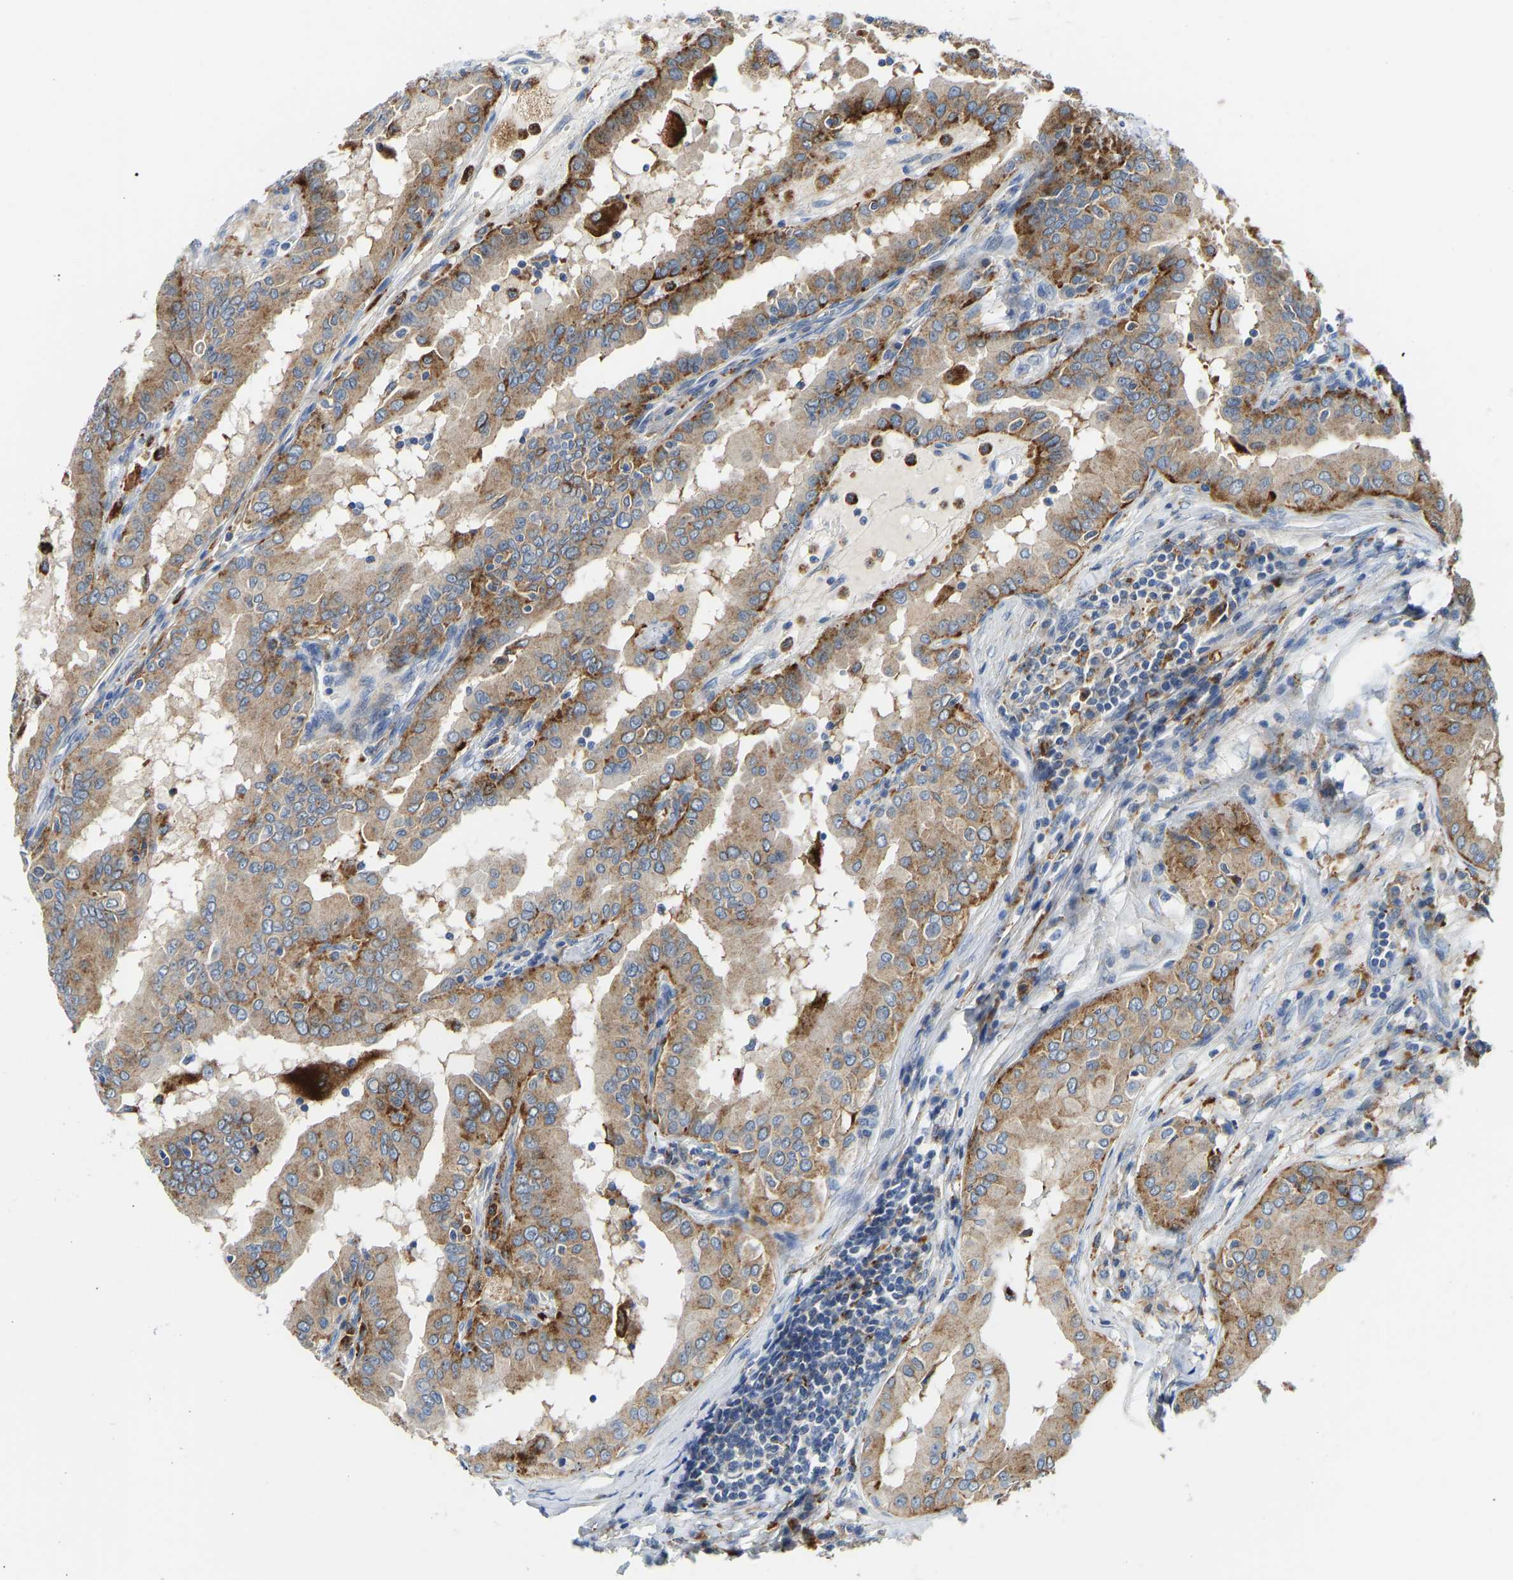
{"staining": {"intensity": "moderate", "quantity": ">75%", "location": "cytoplasmic/membranous"}, "tissue": "thyroid cancer", "cell_type": "Tumor cells", "image_type": "cancer", "snomed": [{"axis": "morphology", "description": "Papillary adenocarcinoma, NOS"}, {"axis": "topography", "description": "Thyroid gland"}], "caption": "About >75% of tumor cells in thyroid cancer show moderate cytoplasmic/membranous protein positivity as visualized by brown immunohistochemical staining.", "gene": "ATP6V1E1", "patient": {"sex": "male", "age": 33}}